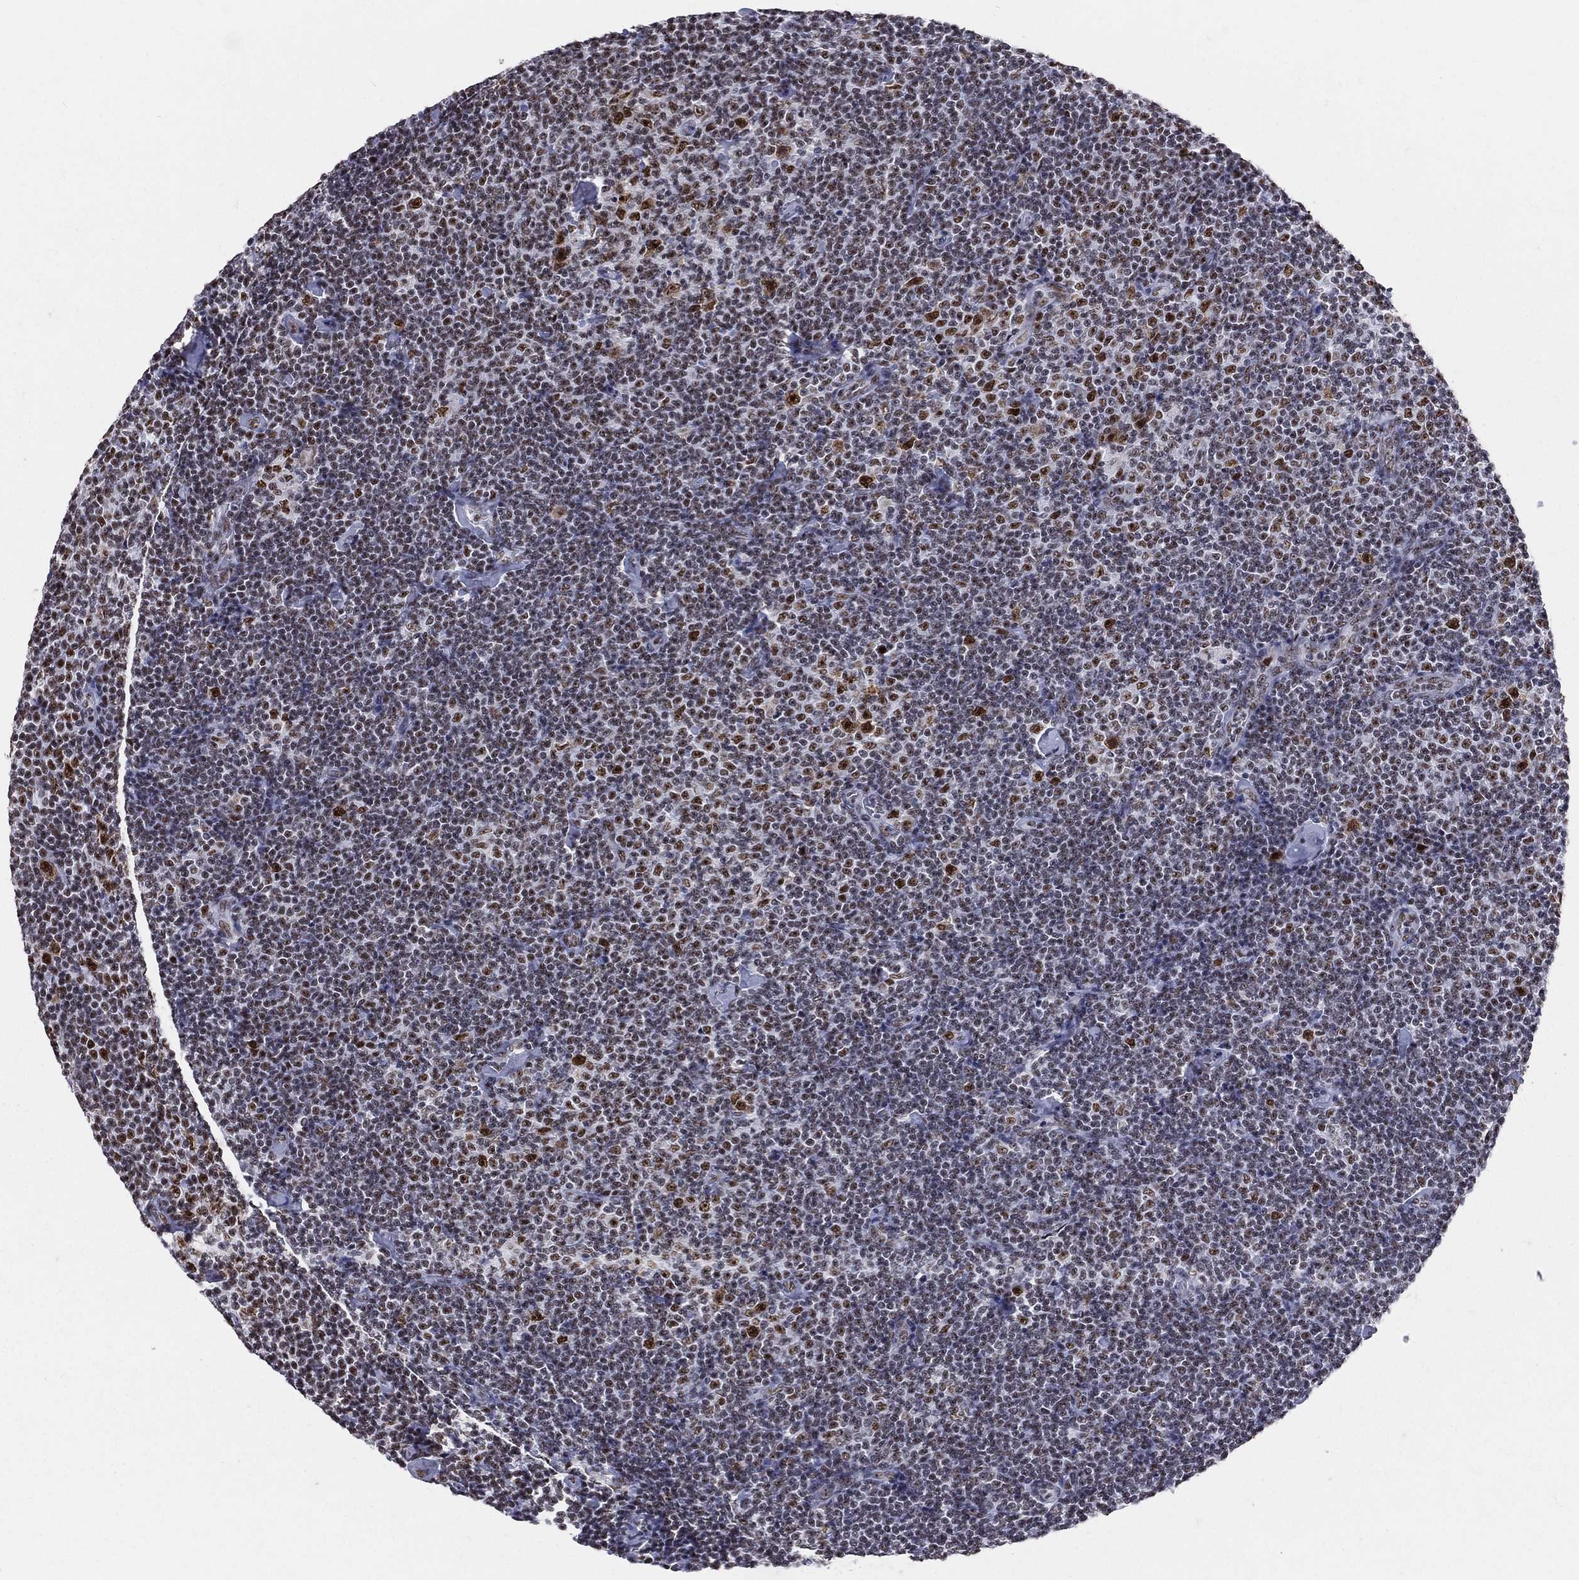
{"staining": {"intensity": "strong", "quantity": "25%-75%", "location": "nuclear"}, "tissue": "lymphoma", "cell_type": "Tumor cells", "image_type": "cancer", "snomed": [{"axis": "morphology", "description": "Malignant lymphoma, non-Hodgkin's type, Low grade"}, {"axis": "topography", "description": "Lymph node"}], "caption": "Immunohistochemistry image of neoplastic tissue: human lymphoma stained using immunohistochemistry (IHC) displays high levels of strong protein expression localized specifically in the nuclear of tumor cells, appearing as a nuclear brown color.", "gene": "CDK7", "patient": {"sex": "male", "age": 81}}